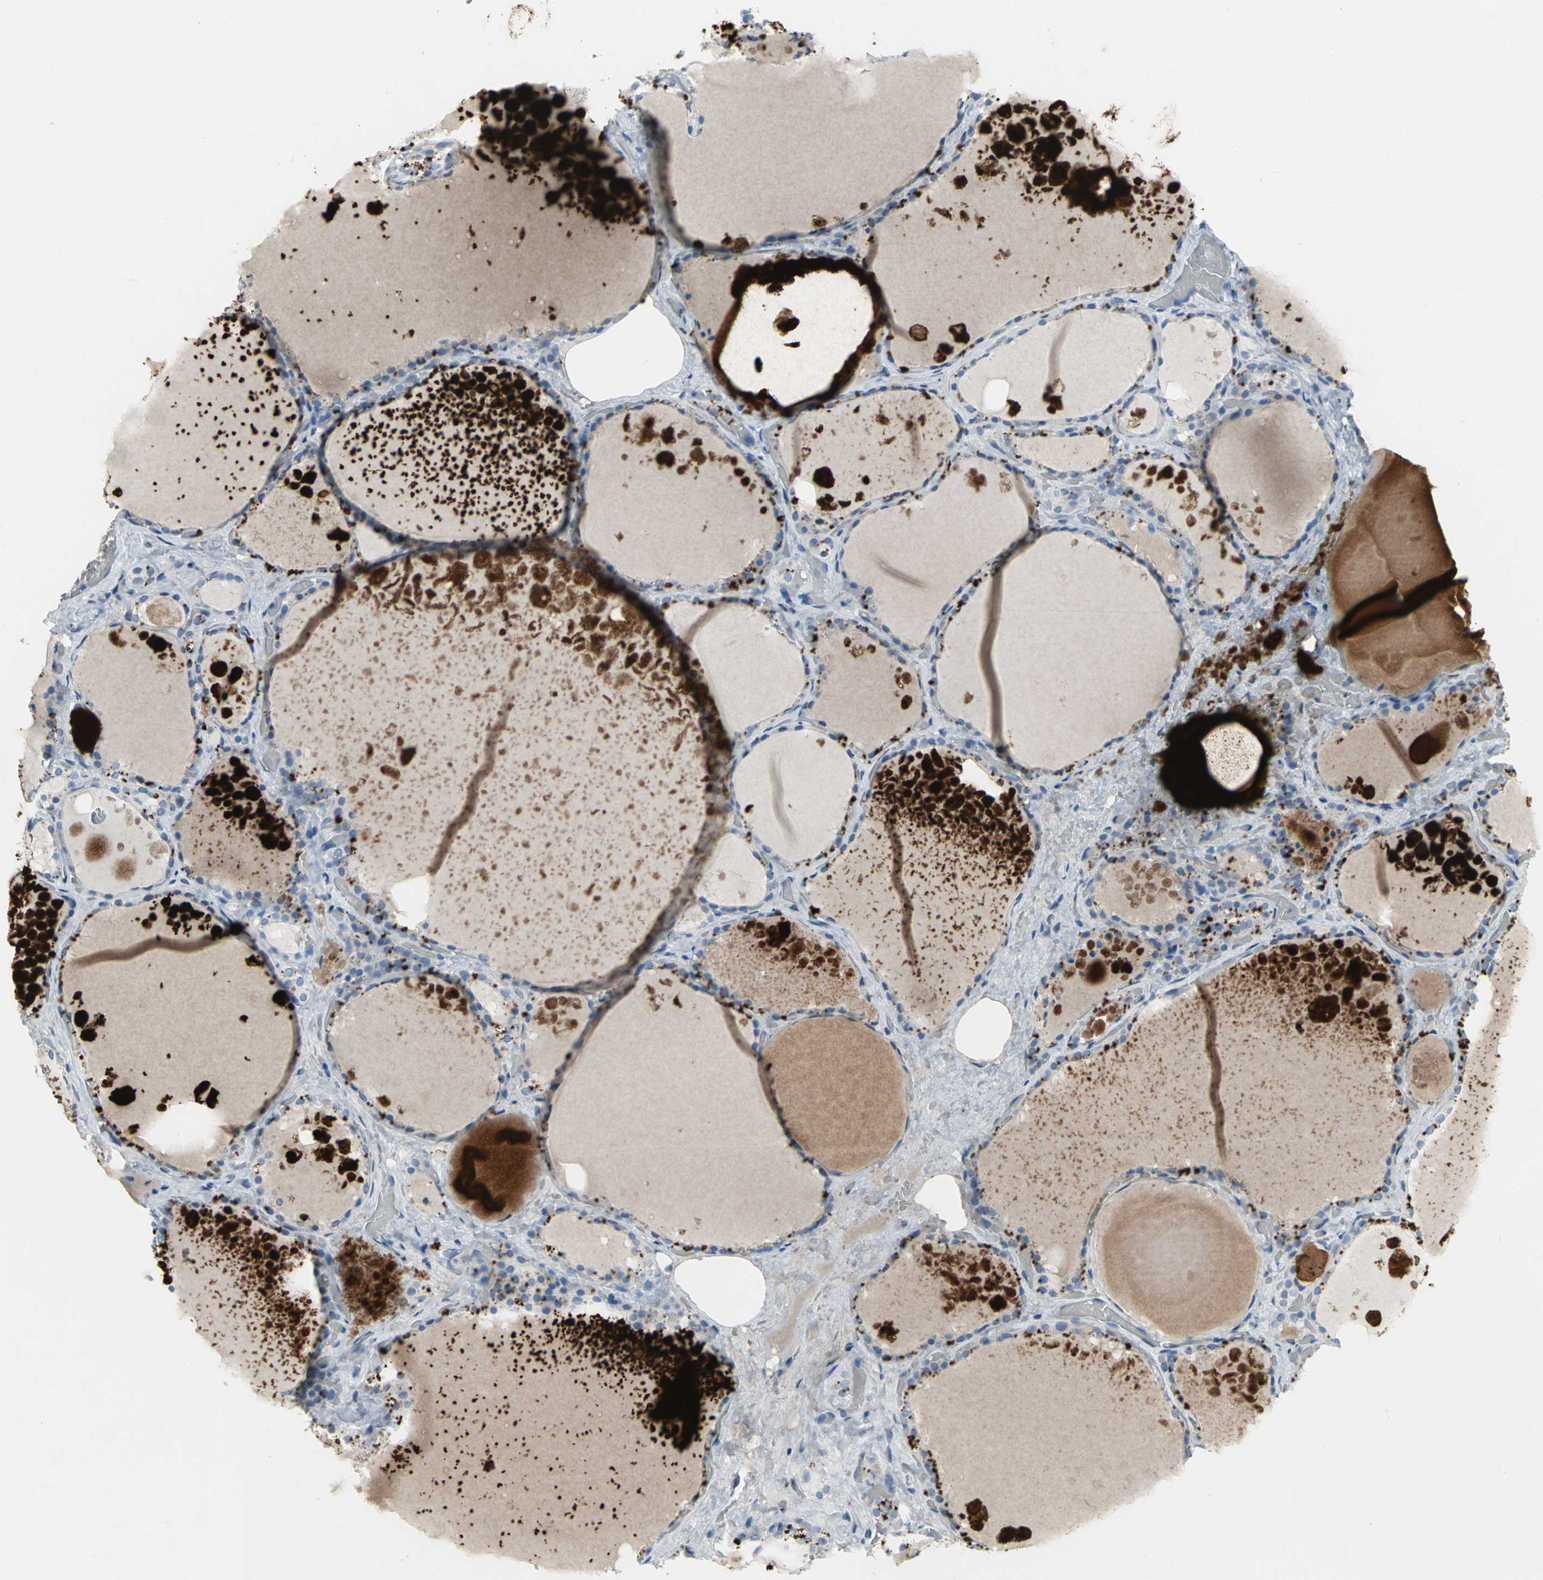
{"staining": {"intensity": "negative", "quantity": "none", "location": "none"}, "tissue": "thyroid gland", "cell_type": "Glandular cells", "image_type": "normal", "snomed": [{"axis": "morphology", "description": "Normal tissue, NOS"}, {"axis": "topography", "description": "Thyroid gland"}], "caption": "Glandular cells show no significant protein positivity in benign thyroid gland. (Stains: DAB (3,3'-diaminobenzidine) immunohistochemistry (IHC) with hematoxylin counter stain, Microscopy: brightfield microscopy at high magnification).", "gene": "PTGDS", "patient": {"sex": "male", "age": 61}}